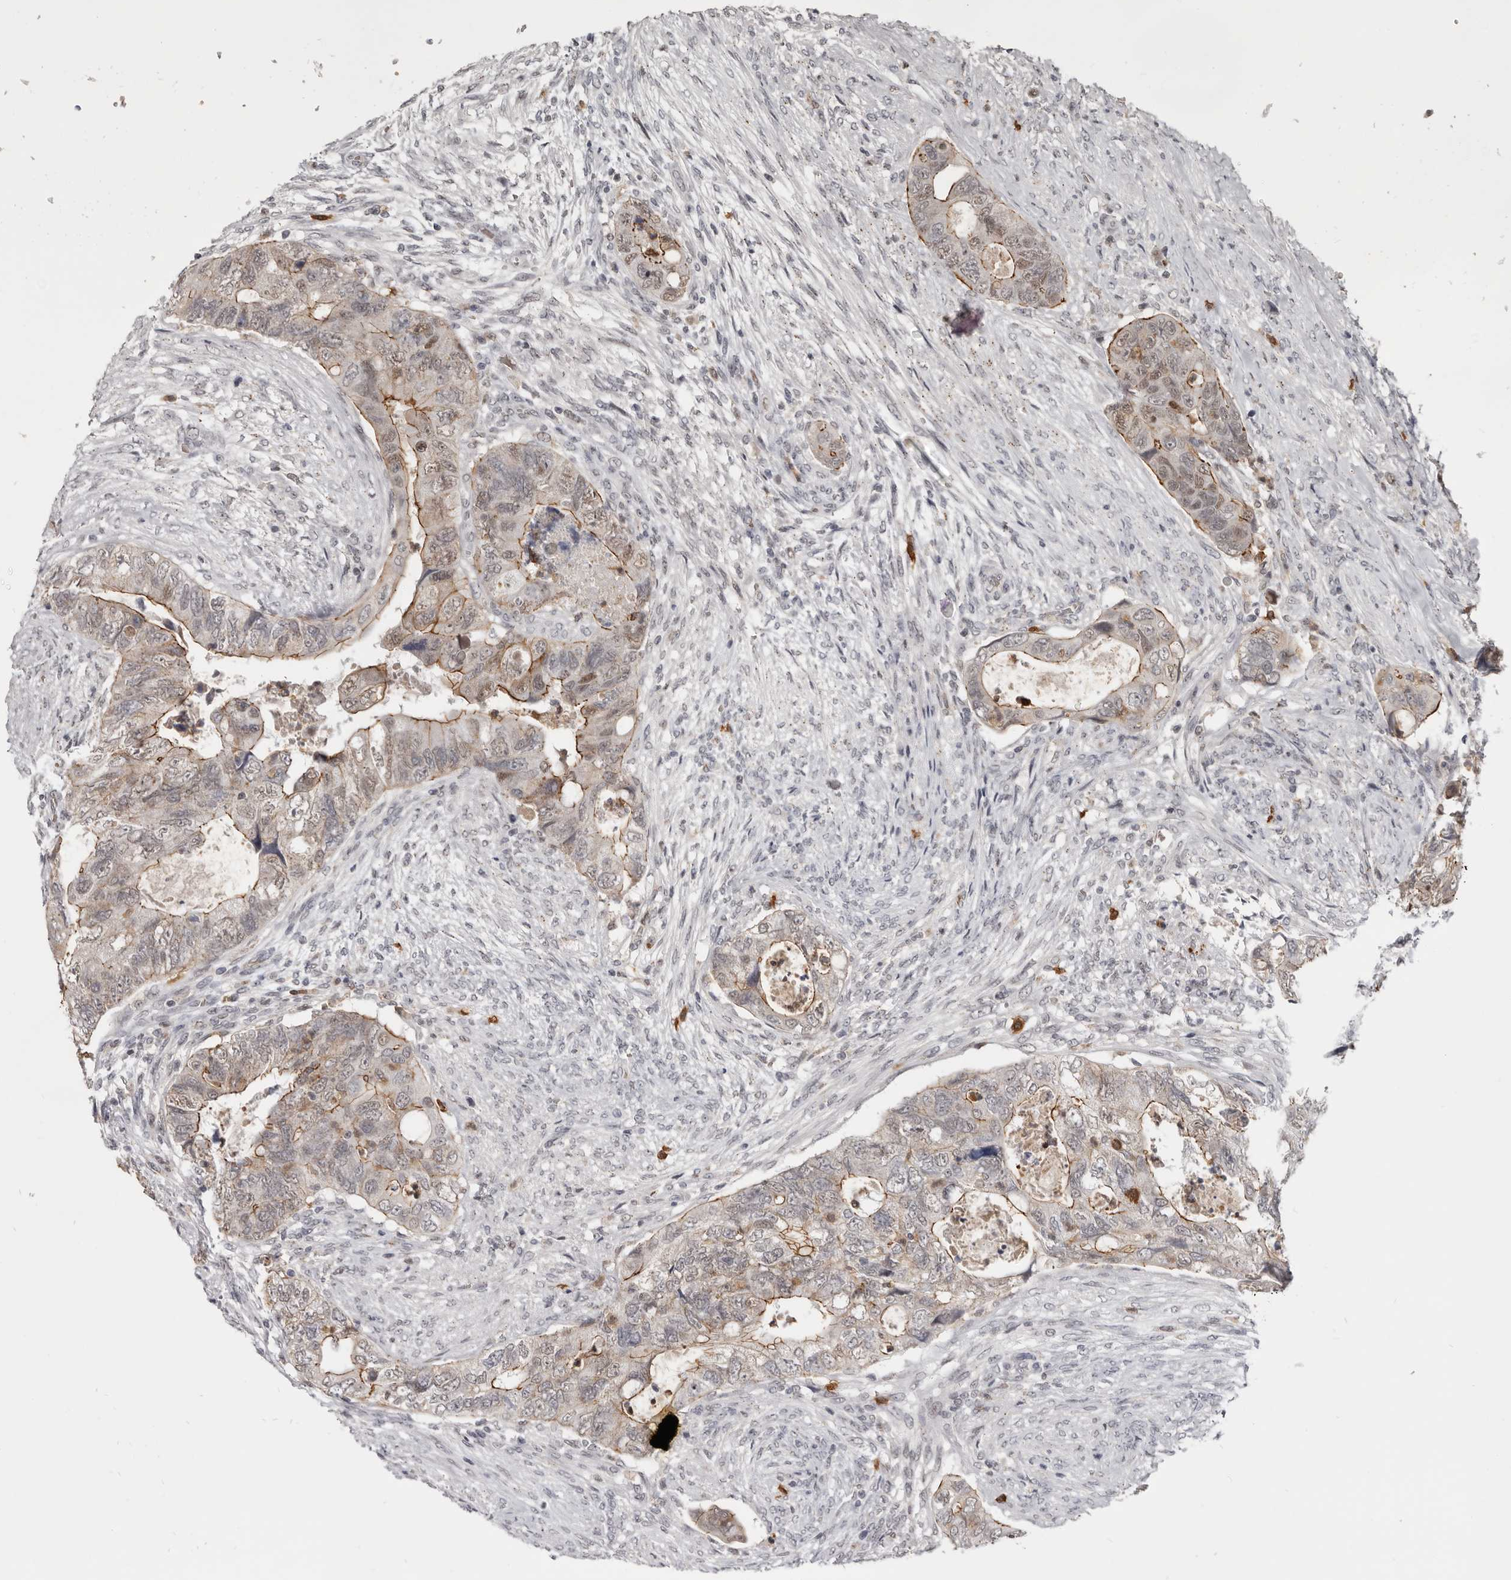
{"staining": {"intensity": "moderate", "quantity": "25%-75%", "location": "cytoplasmic/membranous,nuclear"}, "tissue": "colorectal cancer", "cell_type": "Tumor cells", "image_type": "cancer", "snomed": [{"axis": "morphology", "description": "Adenocarcinoma, NOS"}, {"axis": "topography", "description": "Rectum"}], "caption": "This photomicrograph demonstrates immunohistochemistry (IHC) staining of colorectal adenocarcinoma, with medium moderate cytoplasmic/membranous and nuclear positivity in about 25%-75% of tumor cells.", "gene": "CGN", "patient": {"sex": "male", "age": 63}}